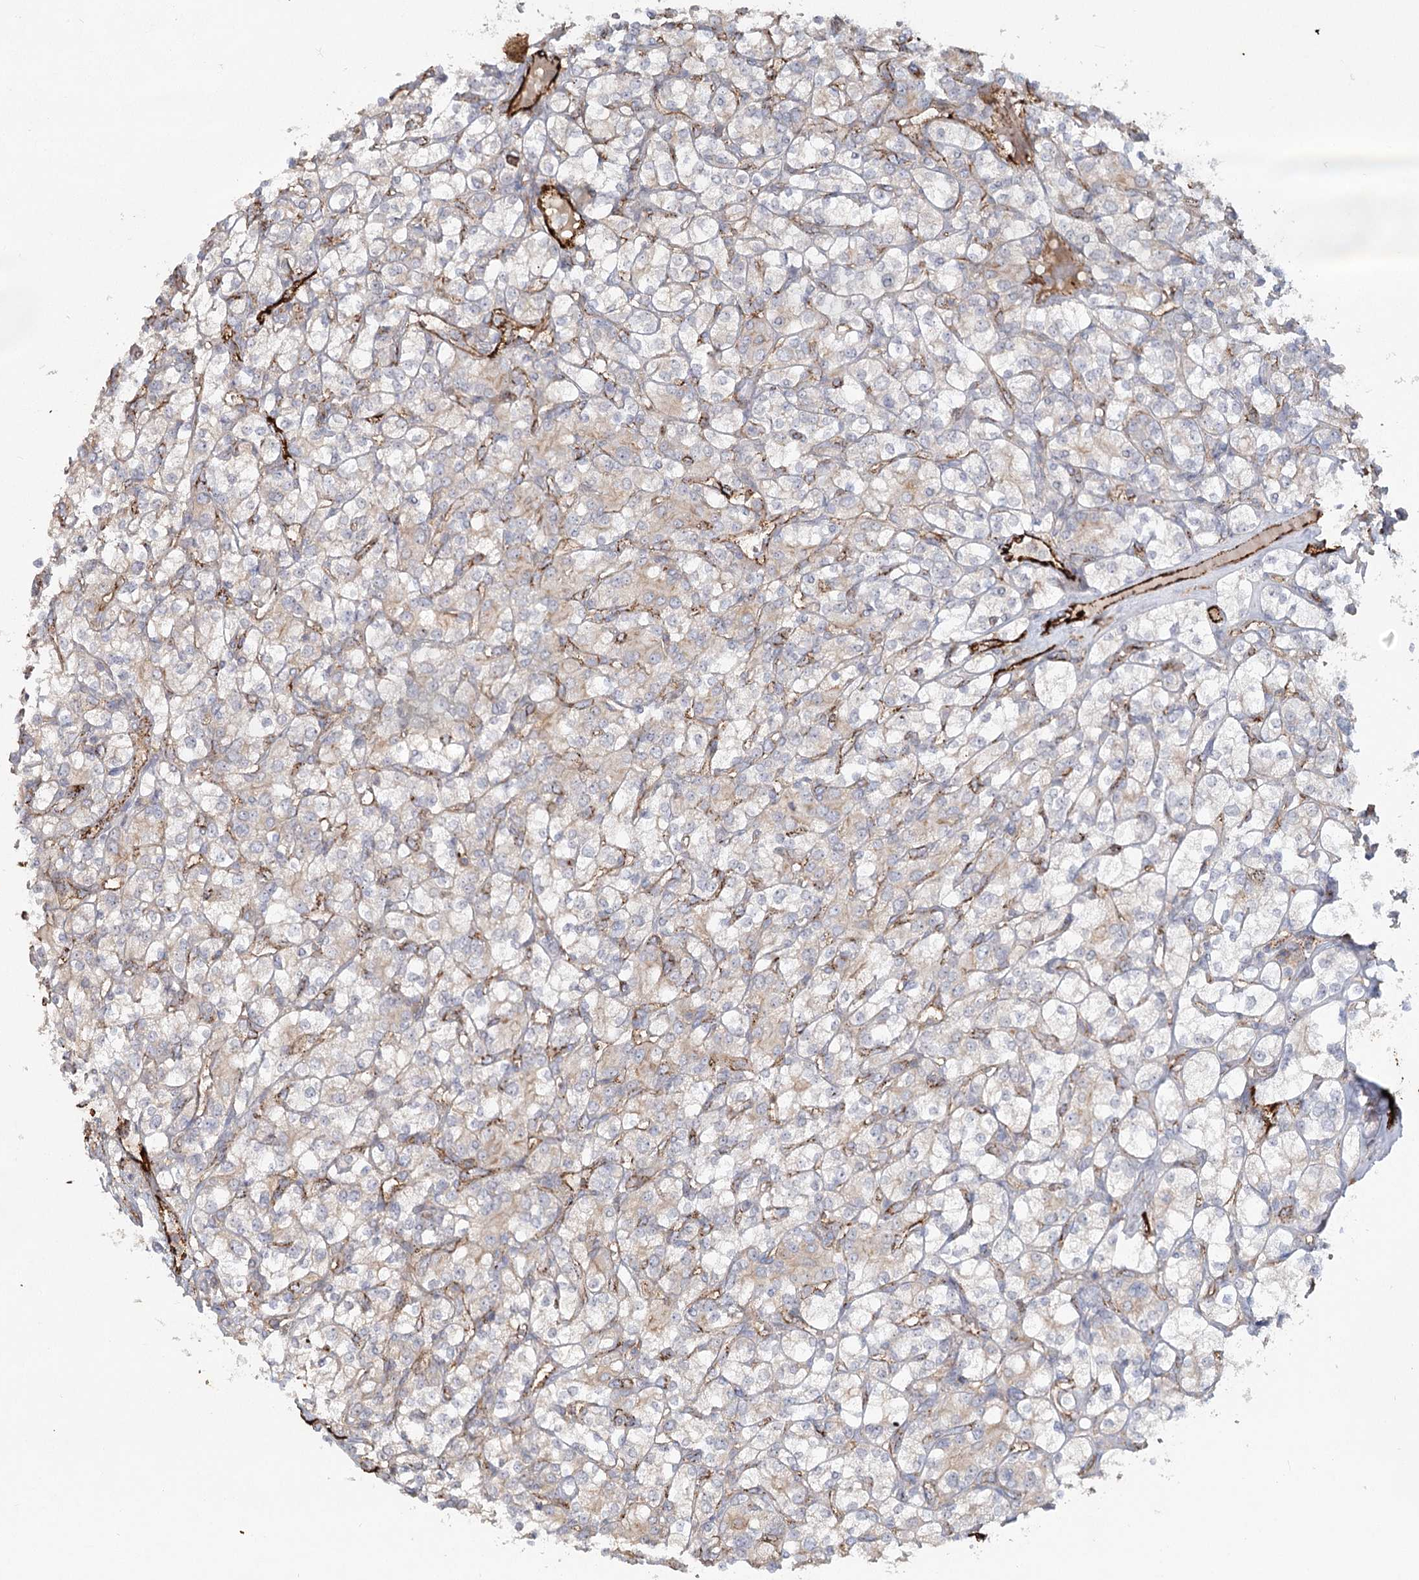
{"staining": {"intensity": "weak", "quantity": "<25%", "location": "cytoplasmic/membranous"}, "tissue": "renal cancer", "cell_type": "Tumor cells", "image_type": "cancer", "snomed": [{"axis": "morphology", "description": "Adenocarcinoma, NOS"}, {"axis": "topography", "description": "Kidney"}], "caption": "This is an immunohistochemistry (IHC) image of renal cancer (adenocarcinoma). There is no staining in tumor cells.", "gene": "KBTBD4", "patient": {"sex": "male", "age": 77}}